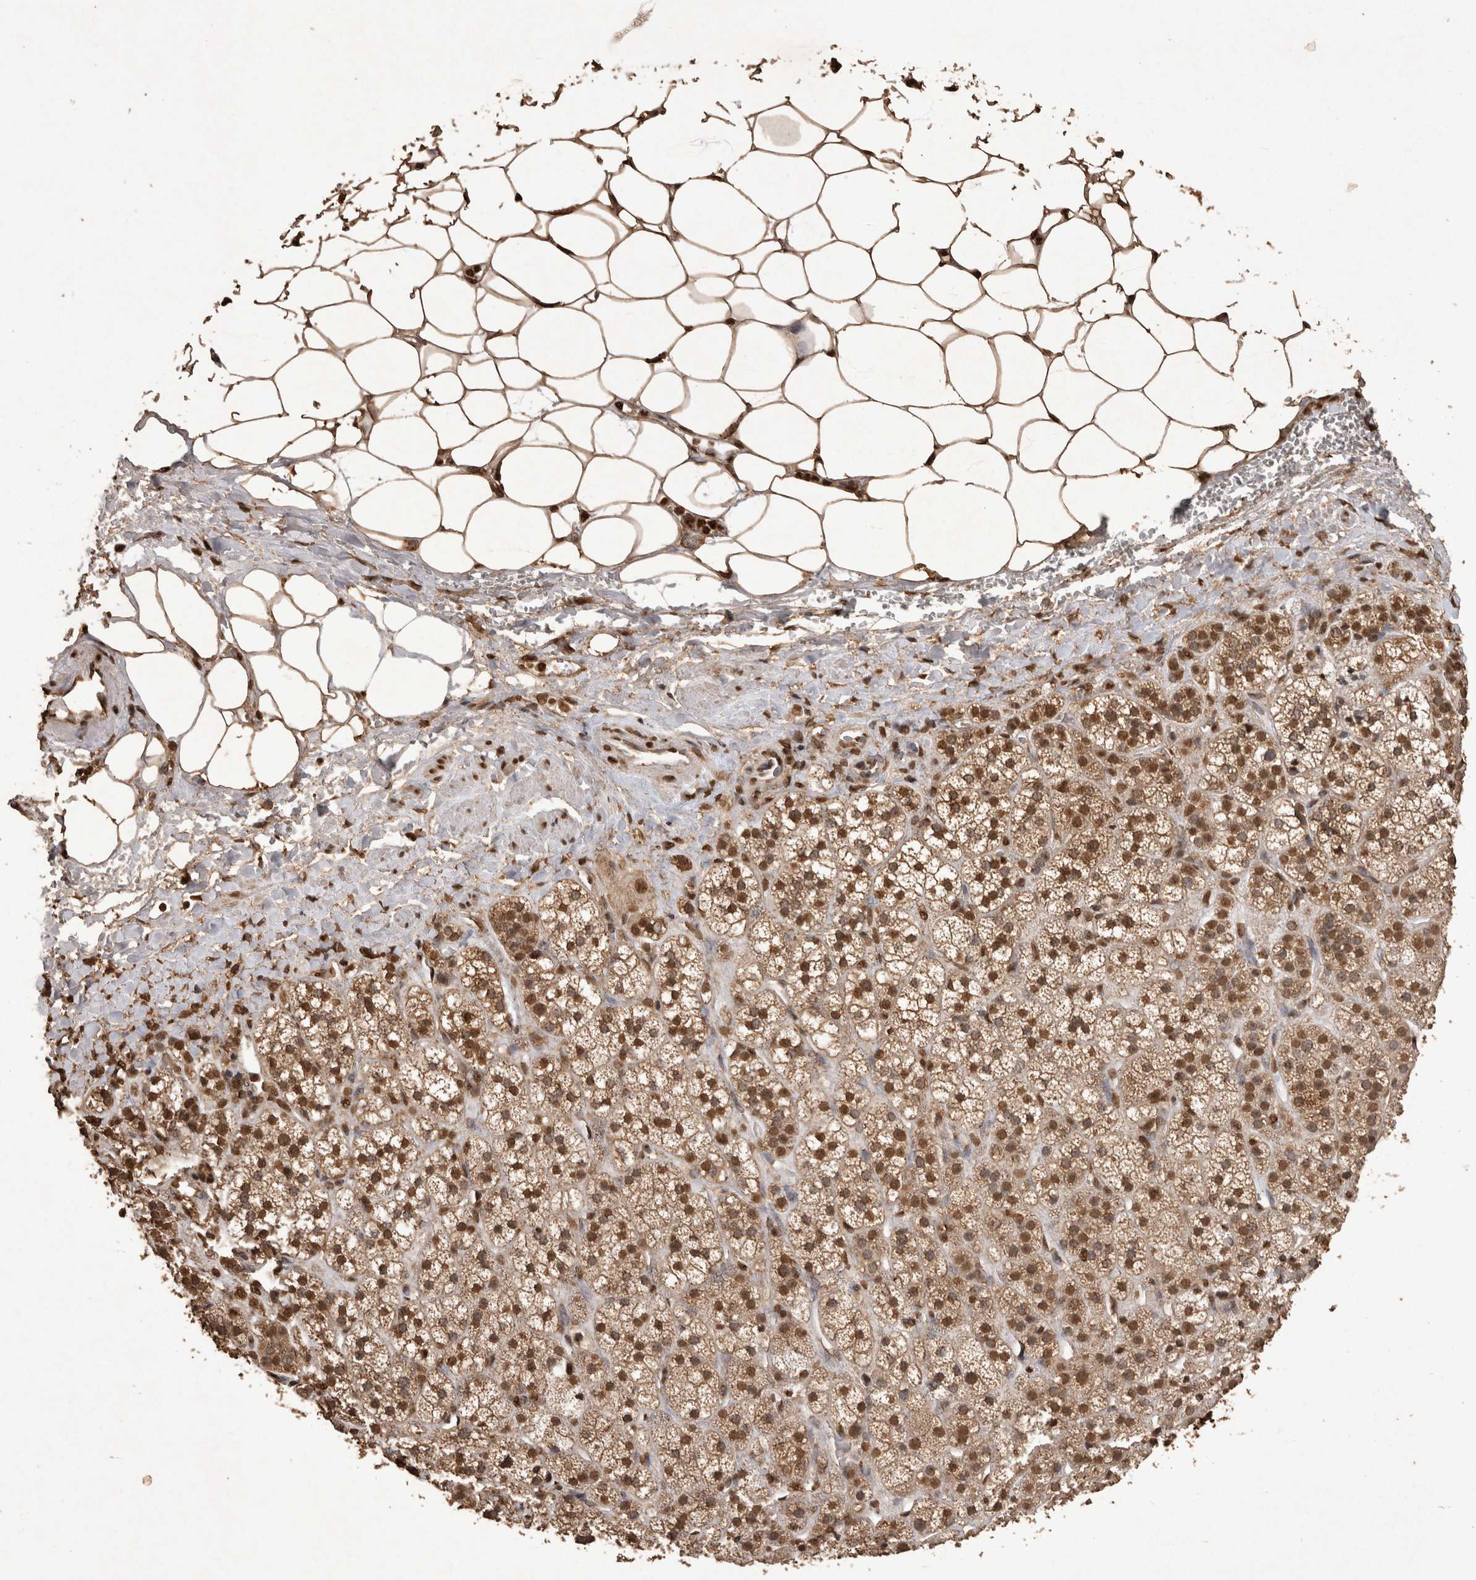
{"staining": {"intensity": "moderate", "quantity": ">75%", "location": "cytoplasmic/membranous,nuclear"}, "tissue": "adrenal gland", "cell_type": "Glandular cells", "image_type": "normal", "snomed": [{"axis": "morphology", "description": "Normal tissue, NOS"}, {"axis": "topography", "description": "Adrenal gland"}], "caption": "The histopathology image shows a brown stain indicating the presence of a protein in the cytoplasmic/membranous,nuclear of glandular cells in adrenal gland.", "gene": "OAS2", "patient": {"sex": "male", "age": 56}}